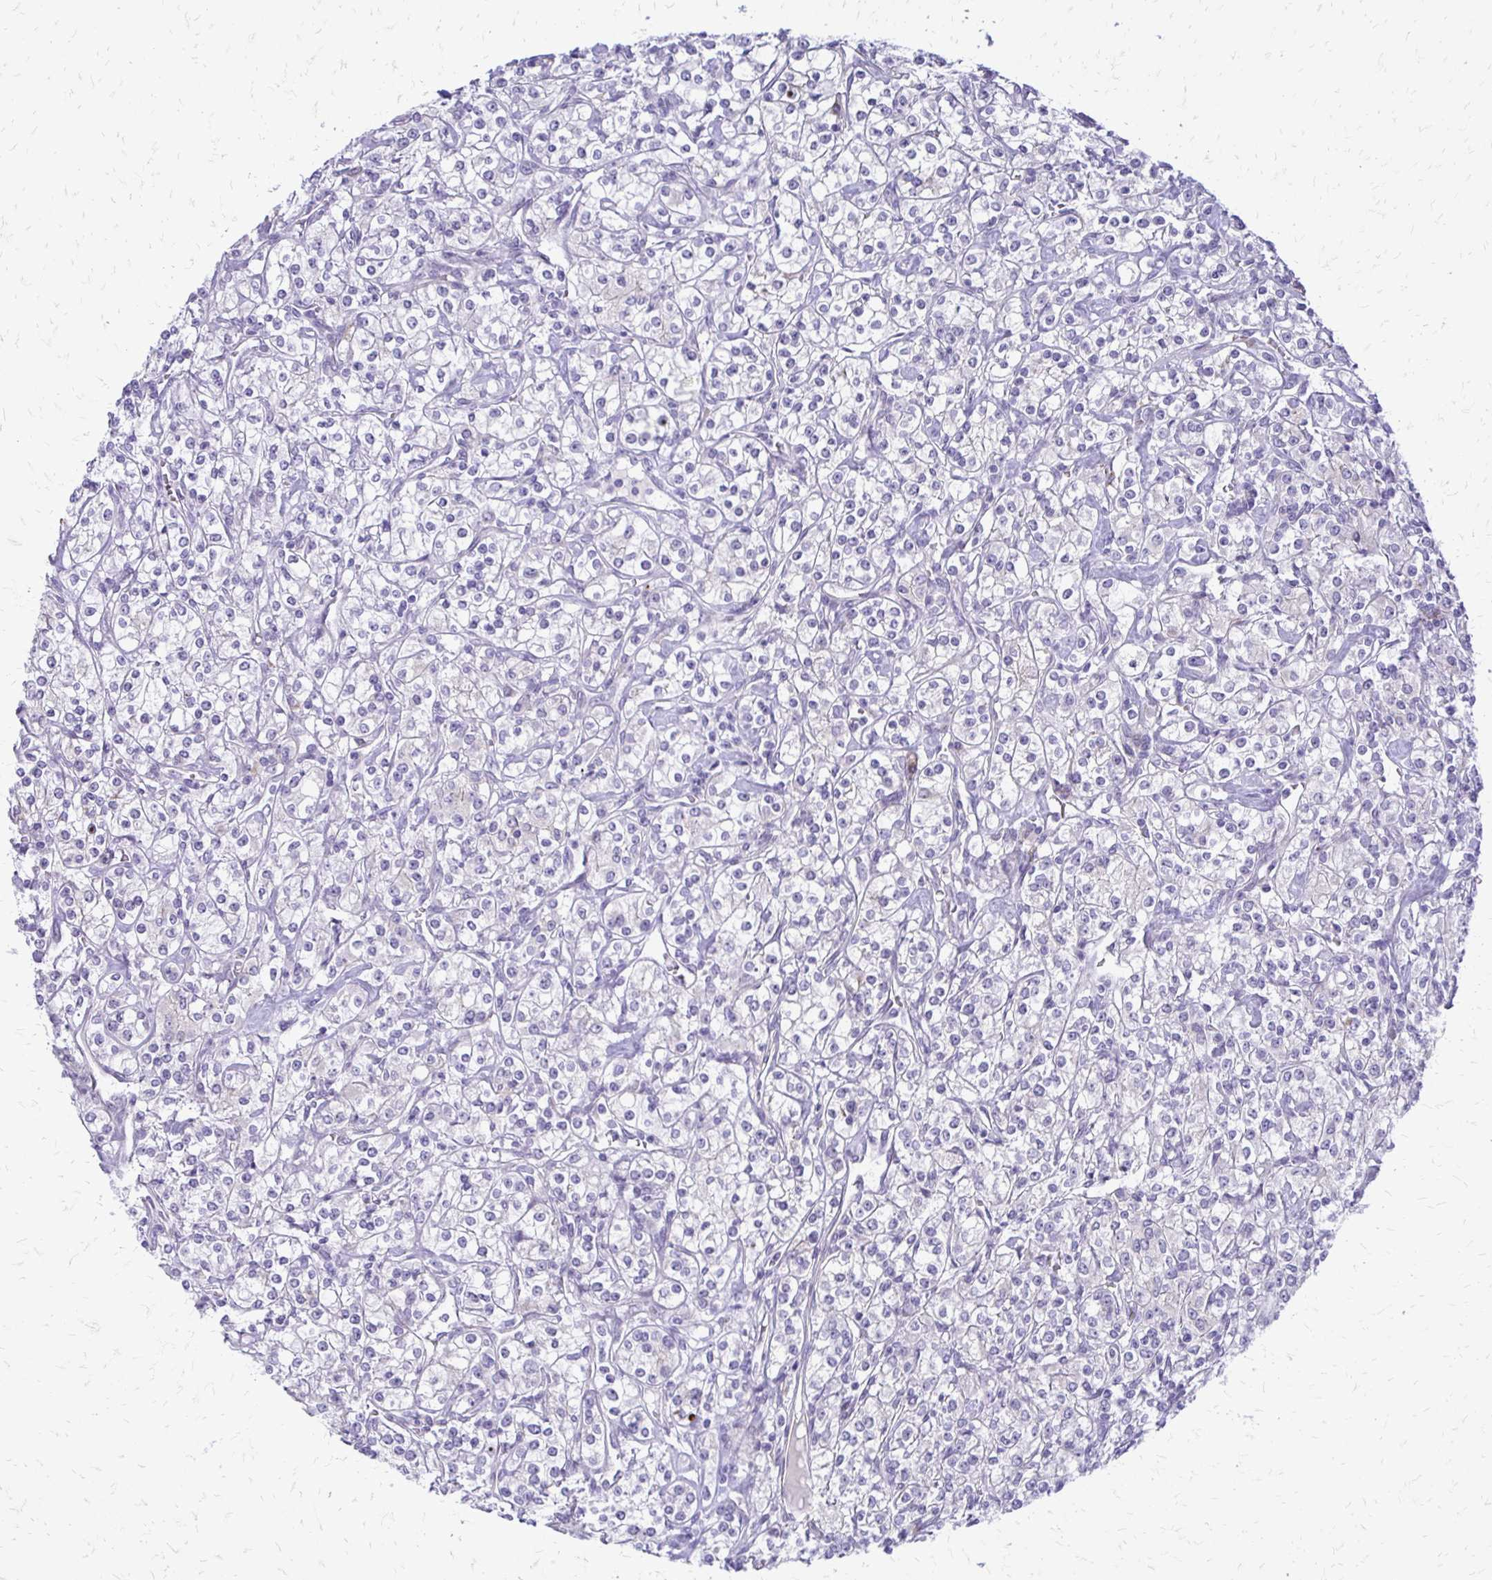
{"staining": {"intensity": "negative", "quantity": "none", "location": "none"}, "tissue": "renal cancer", "cell_type": "Tumor cells", "image_type": "cancer", "snomed": [{"axis": "morphology", "description": "Adenocarcinoma, NOS"}, {"axis": "topography", "description": "Kidney"}], "caption": "IHC of renal adenocarcinoma demonstrates no positivity in tumor cells. The staining is performed using DAB (3,3'-diaminobenzidine) brown chromogen with nuclei counter-stained in using hematoxylin.", "gene": "EPYC", "patient": {"sex": "male", "age": 77}}